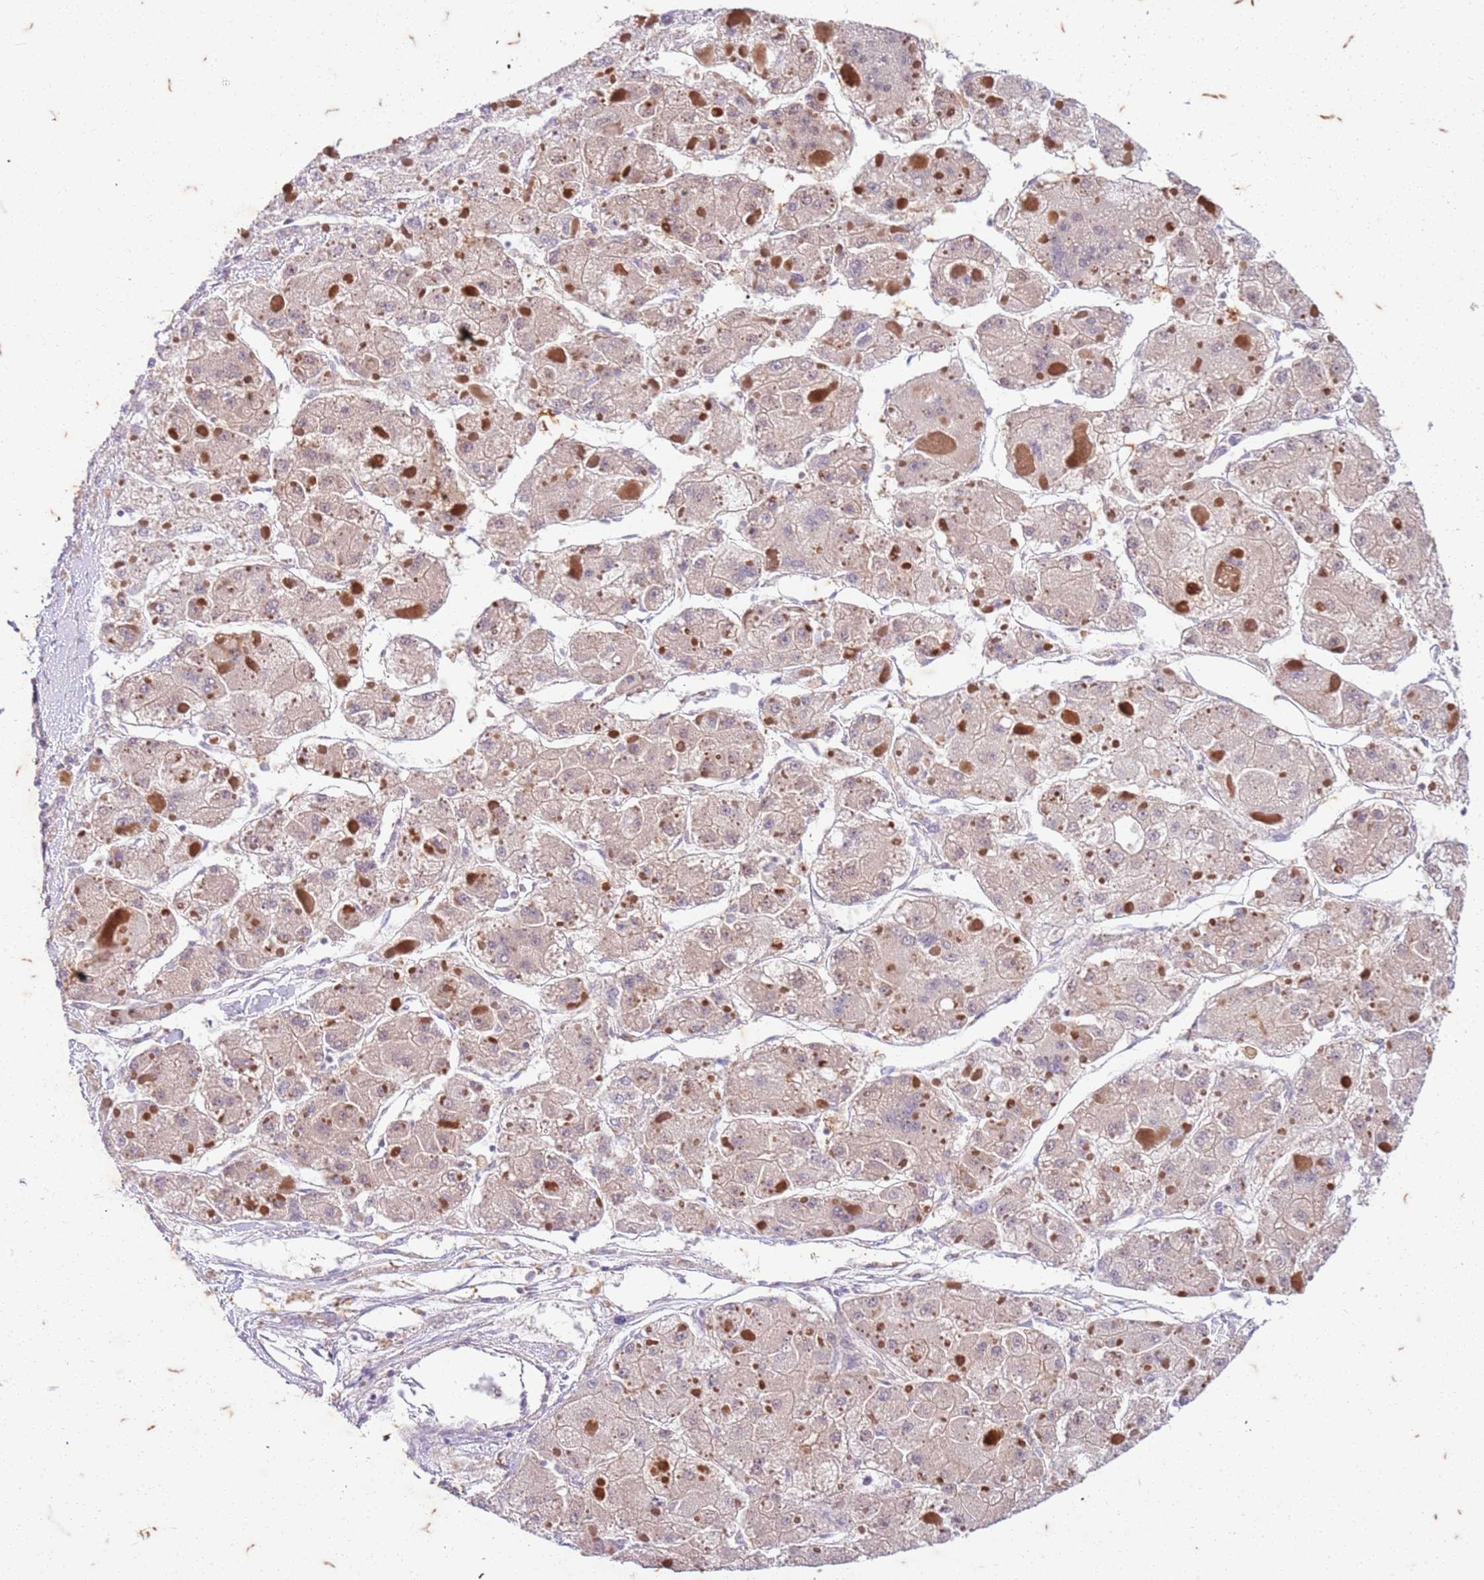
{"staining": {"intensity": "negative", "quantity": "none", "location": "none"}, "tissue": "liver cancer", "cell_type": "Tumor cells", "image_type": "cancer", "snomed": [{"axis": "morphology", "description": "Carcinoma, Hepatocellular, NOS"}, {"axis": "topography", "description": "Liver"}], "caption": "Immunohistochemistry of human liver hepatocellular carcinoma reveals no staining in tumor cells. The staining is performed using DAB (3,3'-diaminobenzidine) brown chromogen with nuclei counter-stained in using hematoxylin.", "gene": "RAPGEF3", "patient": {"sex": "female", "age": 73}}